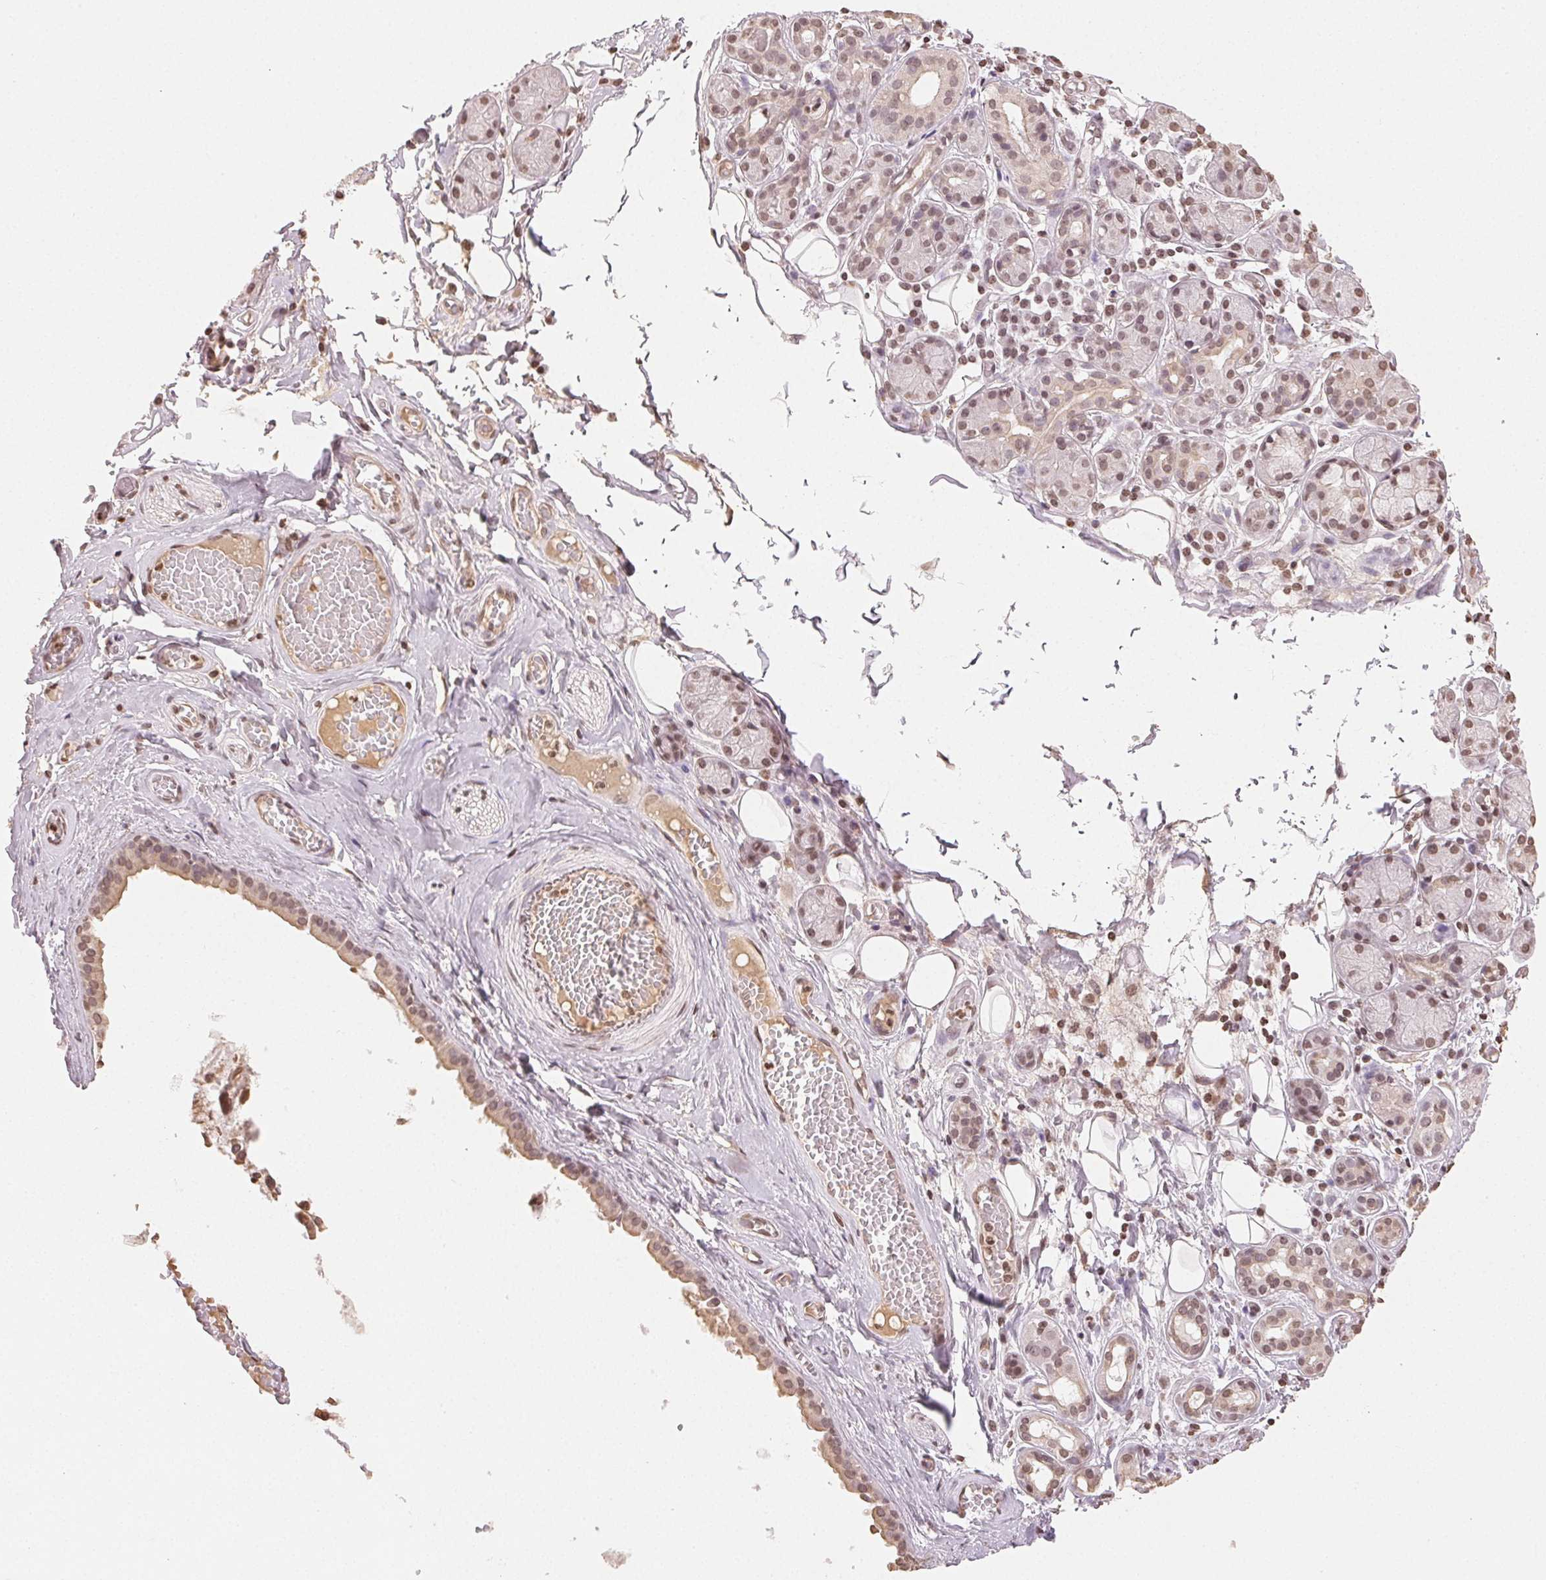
{"staining": {"intensity": "moderate", "quantity": ">75%", "location": "nuclear"}, "tissue": "salivary gland", "cell_type": "Glandular cells", "image_type": "normal", "snomed": [{"axis": "morphology", "description": "Normal tissue, NOS"}, {"axis": "topography", "description": "Salivary gland"}, {"axis": "topography", "description": "Peripheral nerve tissue"}], "caption": "IHC photomicrograph of normal salivary gland: salivary gland stained using IHC reveals medium levels of moderate protein expression localized specifically in the nuclear of glandular cells, appearing as a nuclear brown color.", "gene": "TBP", "patient": {"sex": "male", "age": 71}}